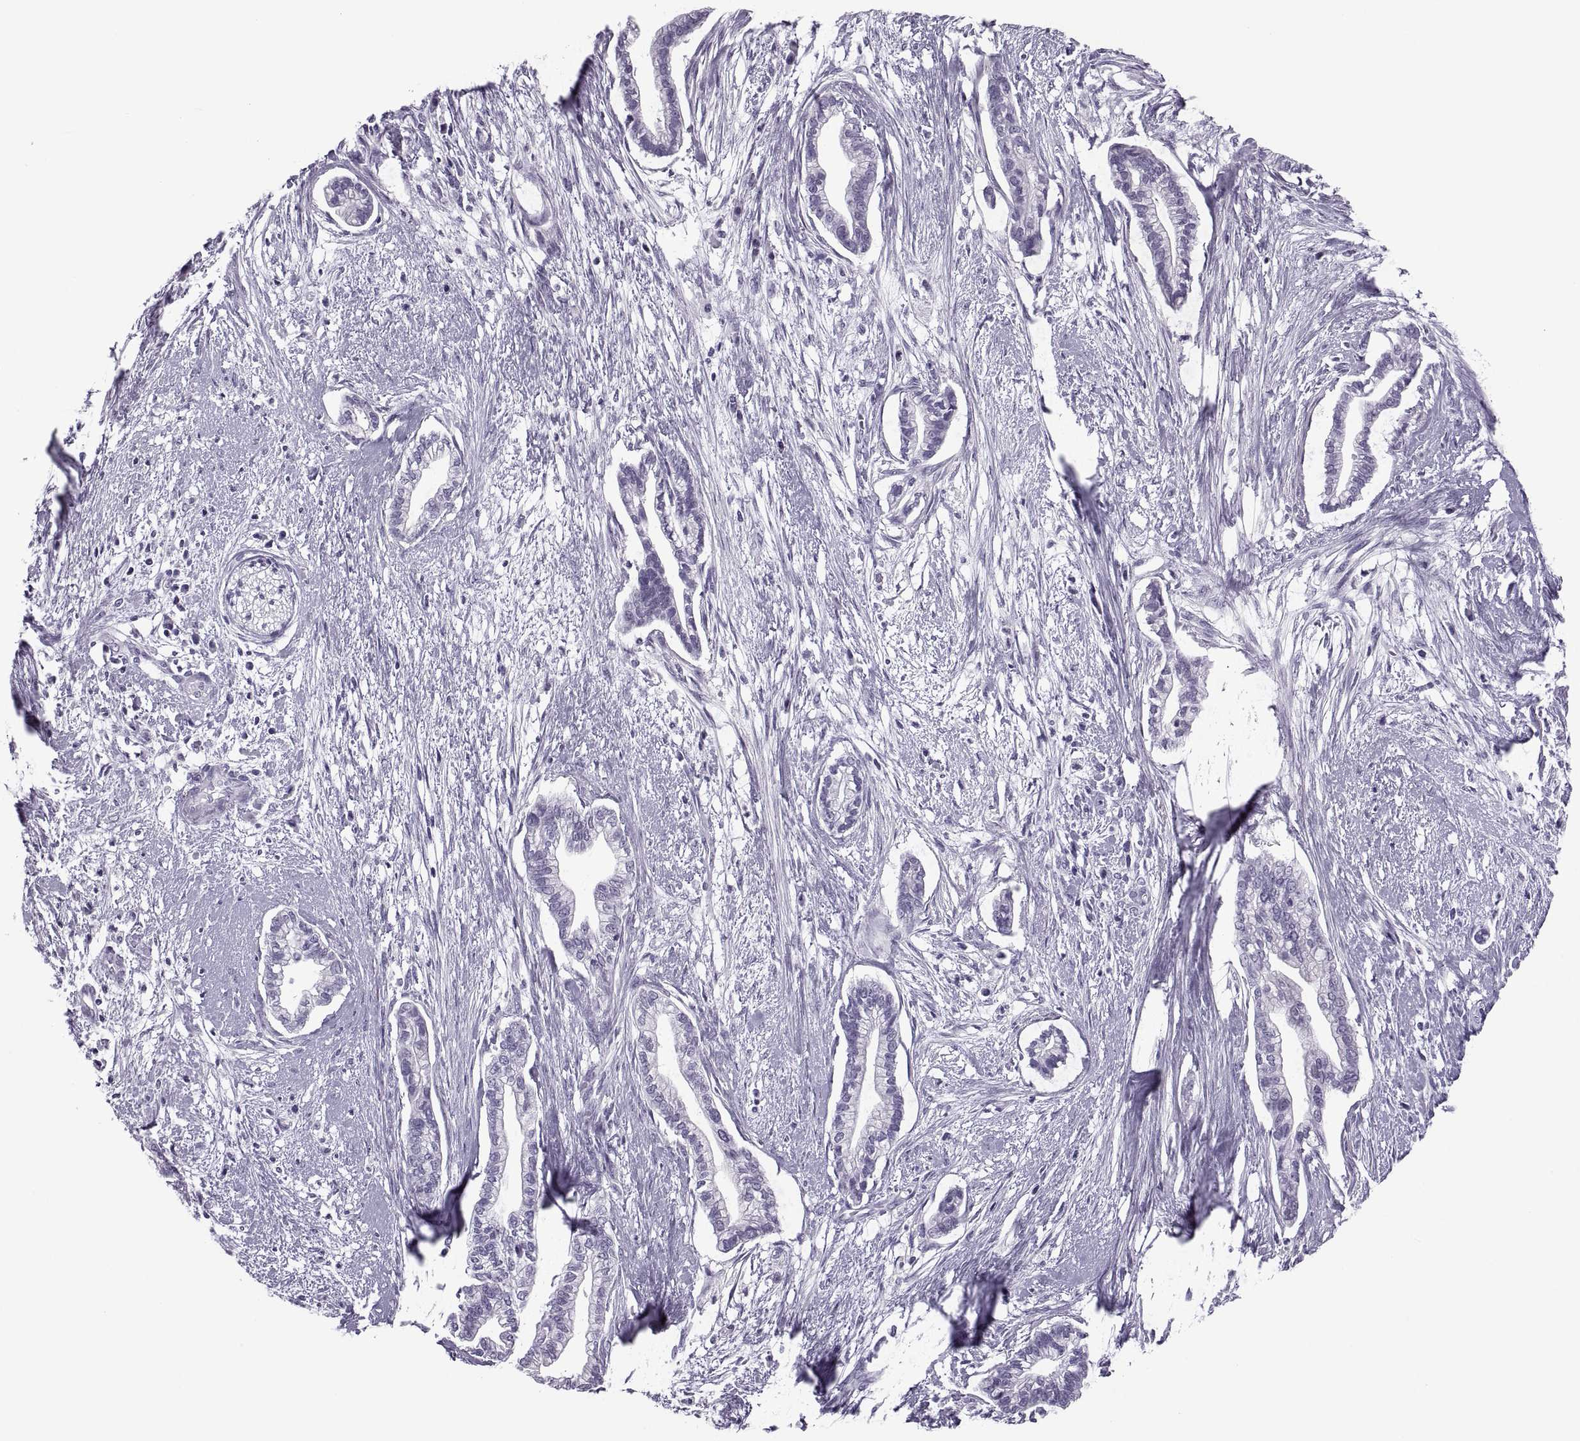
{"staining": {"intensity": "negative", "quantity": "none", "location": "none"}, "tissue": "cervical cancer", "cell_type": "Tumor cells", "image_type": "cancer", "snomed": [{"axis": "morphology", "description": "Adenocarcinoma, NOS"}, {"axis": "topography", "description": "Cervix"}], "caption": "This photomicrograph is of cervical cancer (adenocarcinoma) stained with immunohistochemistry (IHC) to label a protein in brown with the nuclei are counter-stained blue. There is no positivity in tumor cells.", "gene": "FAM24A", "patient": {"sex": "female", "age": 62}}